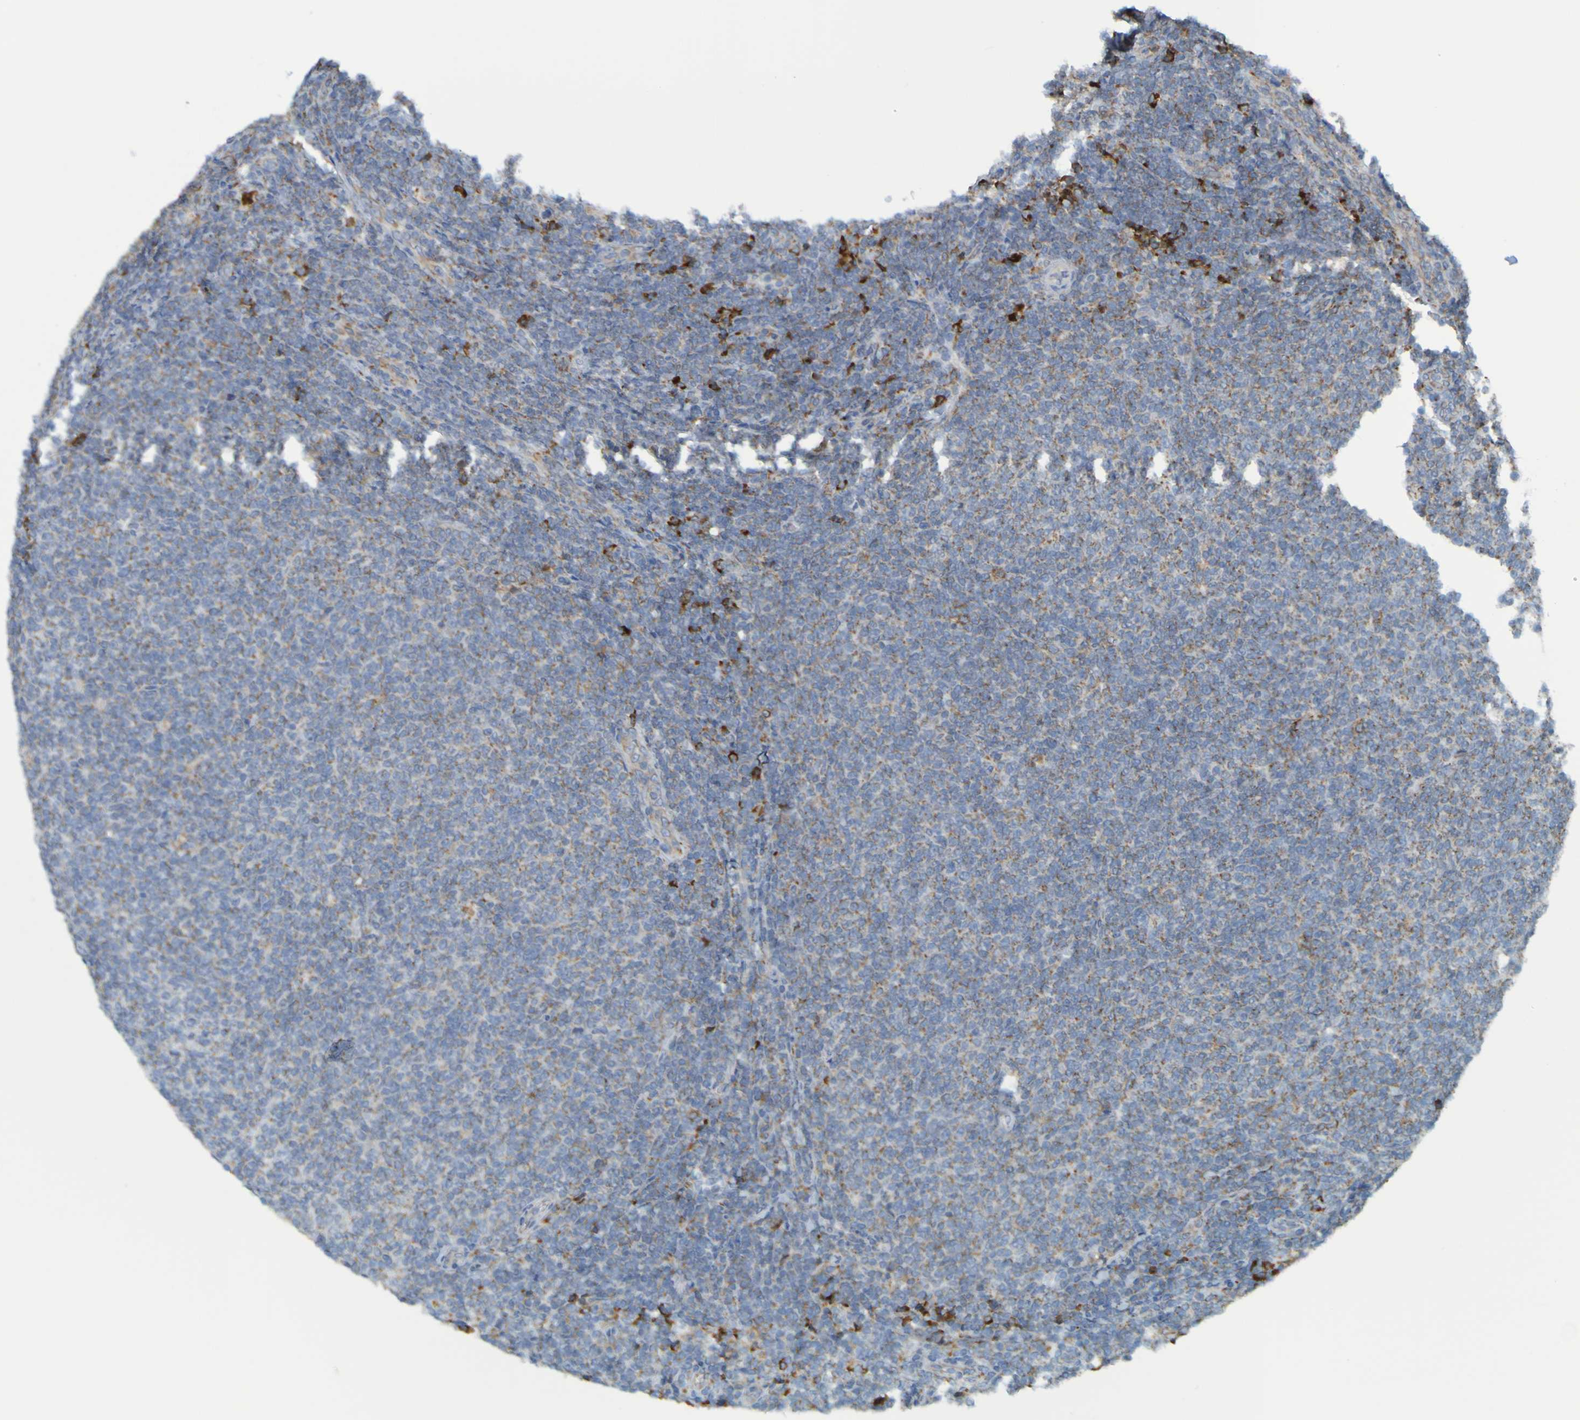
{"staining": {"intensity": "weak", "quantity": "<25%", "location": "cytoplasmic/membranous"}, "tissue": "lymphoma", "cell_type": "Tumor cells", "image_type": "cancer", "snomed": [{"axis": "morphology", "description": "Malignant lymphoma, non-Hodgkin's type, Low grade"}, {"axis": "topography", "description": "Lymph node"}], "caption": "Immunohistochemical staining of lymphoma displays no significant positivity in tumor cells. (Immunohistochemistry (ihc), brightfield microscopy, high magnification).", "gene": "SSR1", "patient": {"sex": "male", "age": 66}}